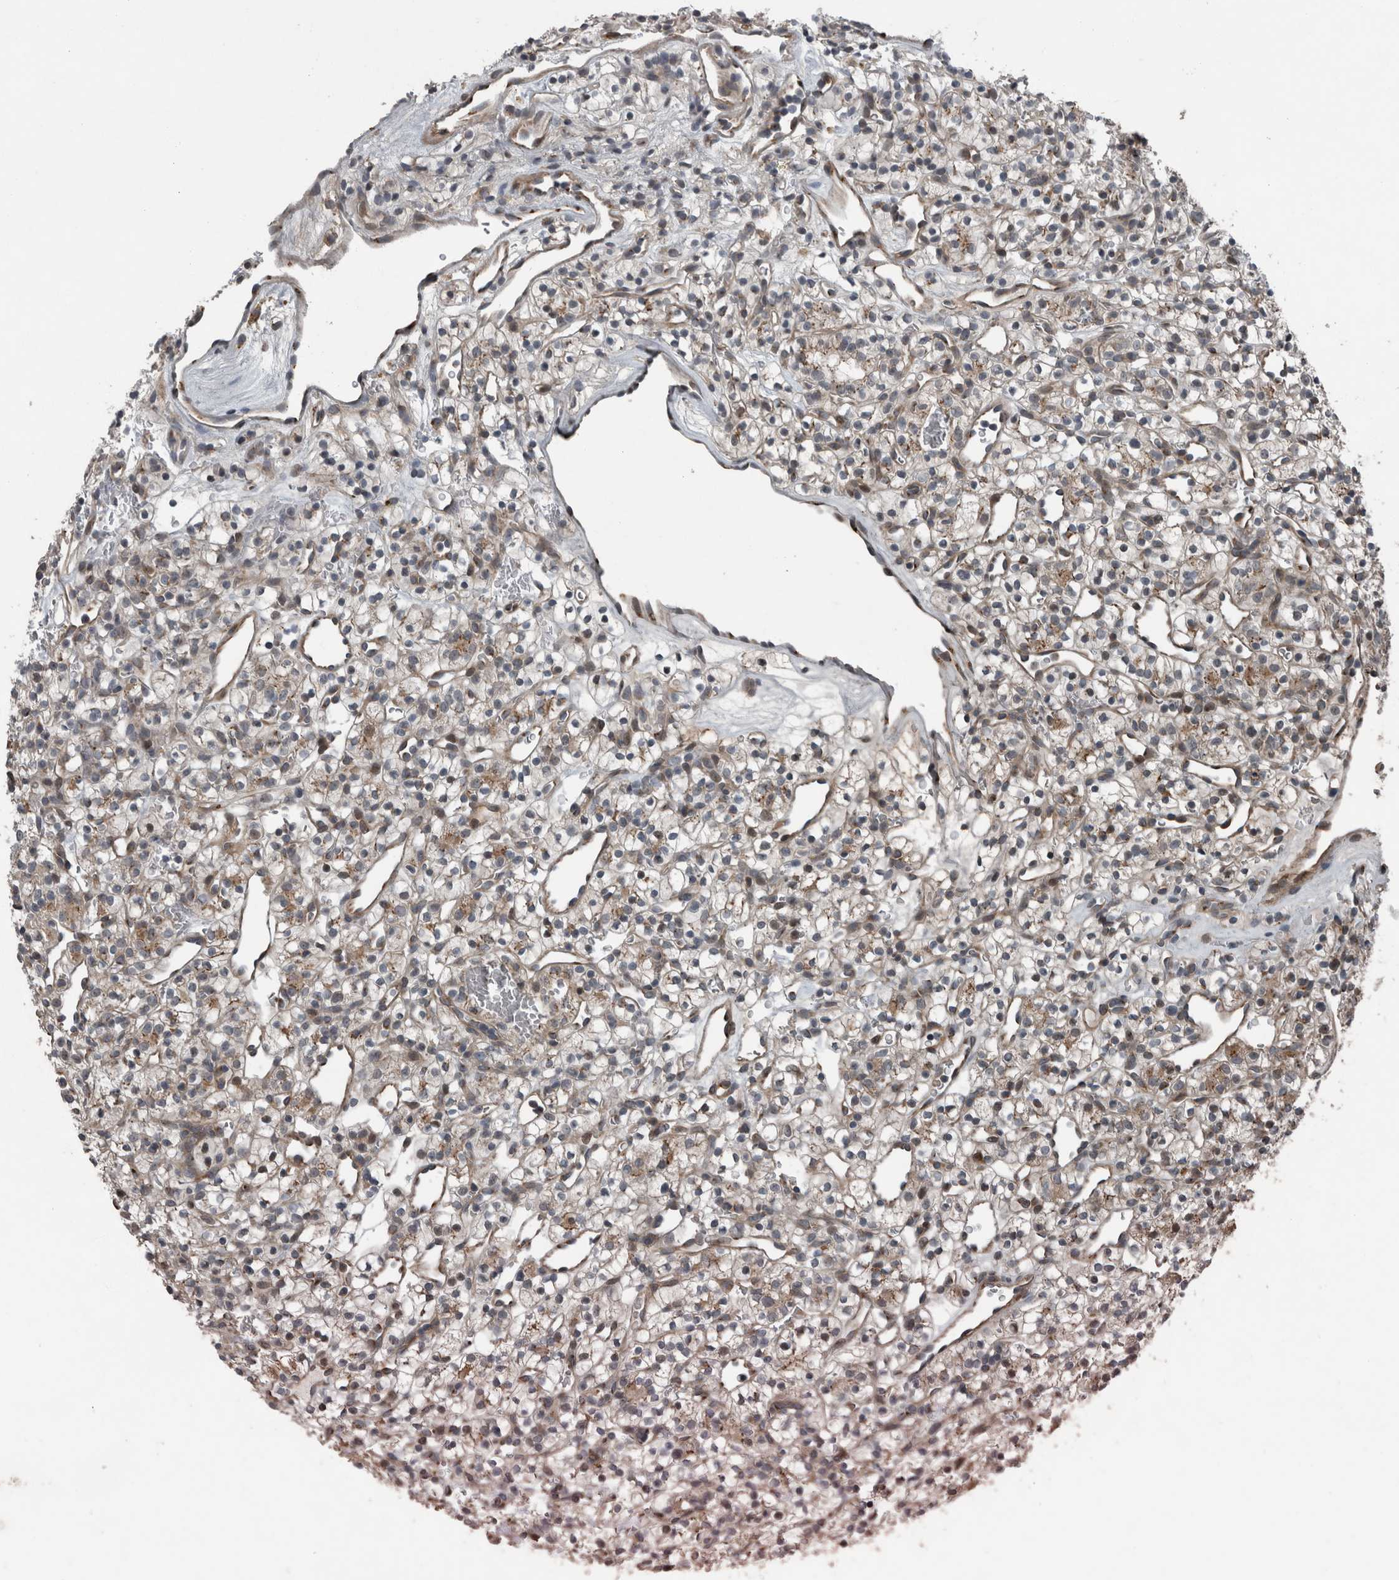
{"staining": {"intensity": "moderate", "quantity": "<25%", "location": "cytoplasmic/membranous"}, "tissue": "renal cancer", "cell_type": "Tumor cells", "image_type": "cancer", "snomed": [{"axis": "morphology", "description": "Adenocarcinoma, NOS"}, {"axis": "topography", "description": "Kidney"}], "caption": "About <25% of tumor cells in renal cancer display moderate cytoplasmic/membranous protein staining as visualized by brown immunohistochemical staining.", "gene": "ZNF345", "patient": {"sex": "female", "age": 57}}